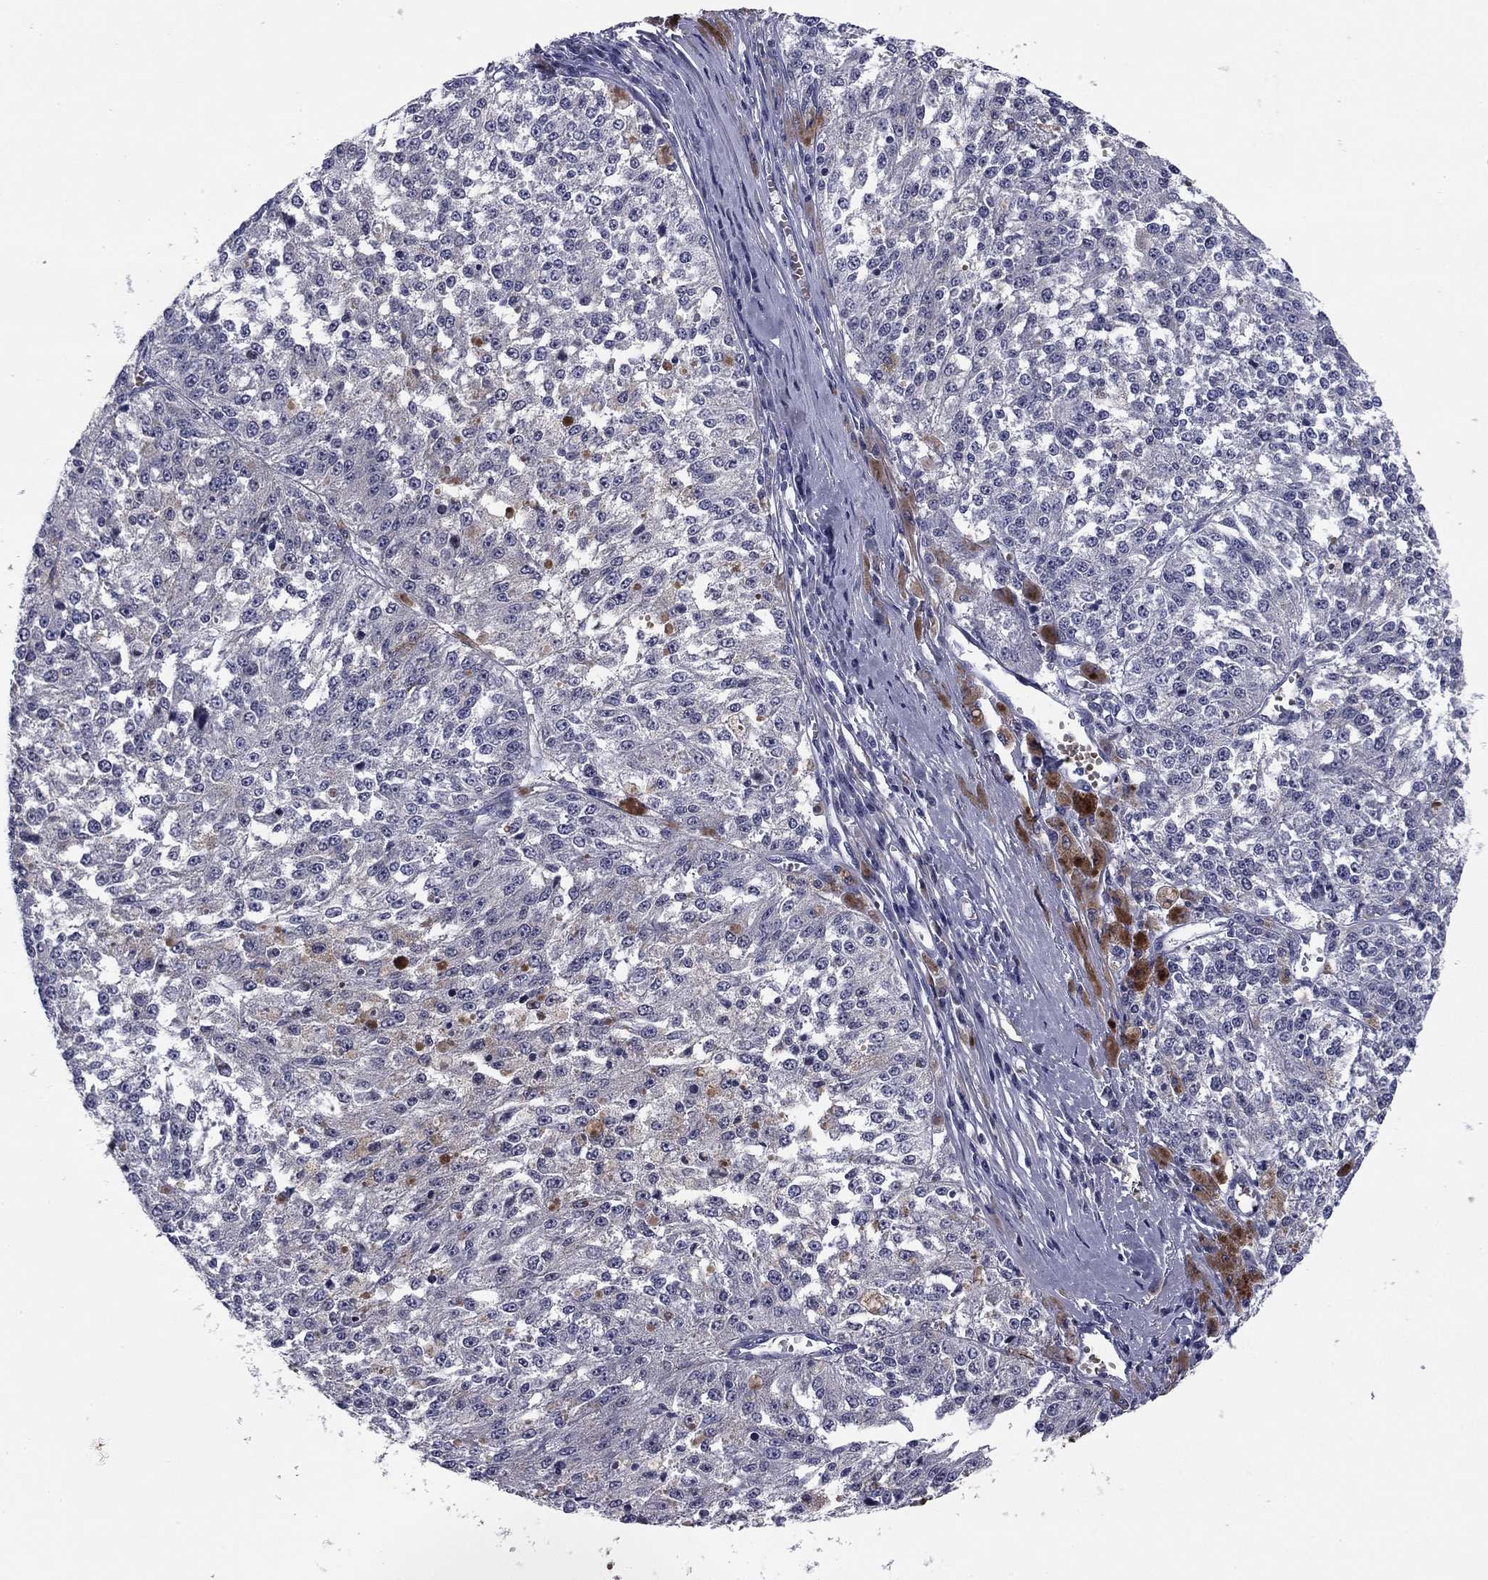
{"staining": {"intensity": "negative", "quantity": "none", "location": "none"}, "tissue": "melanoma", "cell_type": "Tumor cells", "image_type": "cancer", "snomed": [{"axis": "morphology", "description": "Malignant melanoma, Metastatic site"}, {"axis": "topography", "description": "Lymph node"}], "caption": "Immunohistochemistry of melanoma displays no staining in tumor cells. (DAB (3,3'-diaminobenzidine) IHC visualized using brightfield microscopy, high magnification).", "gene": "REXO5", "patient": {"sex": "female", "age": 64}}